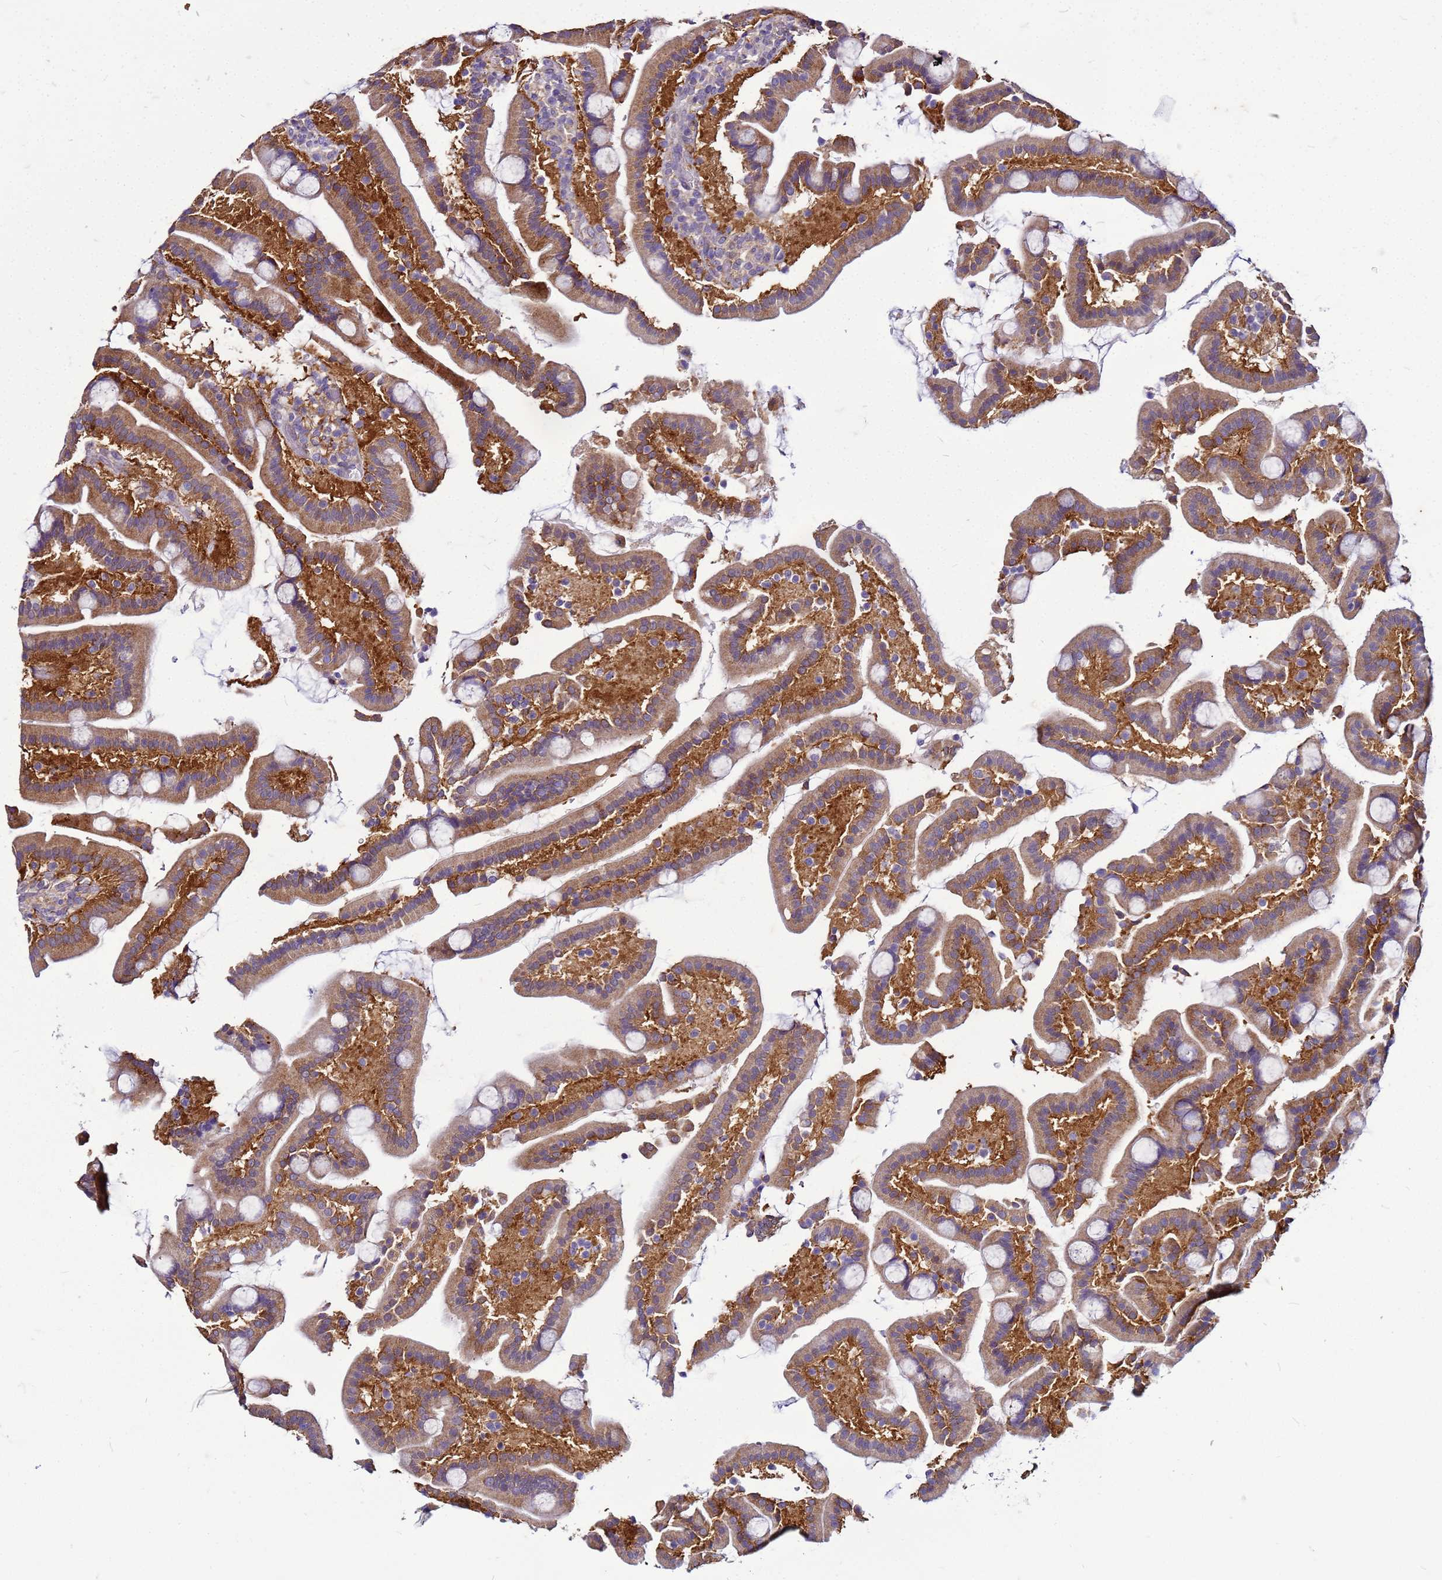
{"staining": {"intensity": "moderate", "quantity": ">75%", "location": "cytoplasmic/membranous"}, "tissue": "duodenum", "cell_type": "Glandular cells", "image_type": "normal", "snomed": [{"axis": "morphology", "description": "Normal tissue, NOS"}, {"axis": "topography", "description": "Duodenum"}], "caption": "Immunohistochemistry (DAB) staining of normal duodenum demonstrates moderate cytoplasmic/membranous protein positivity in approximately >75% of glandular cells. The staining is performed using DAB brown chromogen to label protein expression. The nuclei are counter-stained blue using hematoxylin.", "gene": "PKD1", "patient": {"sex": "male", "age": 55}}